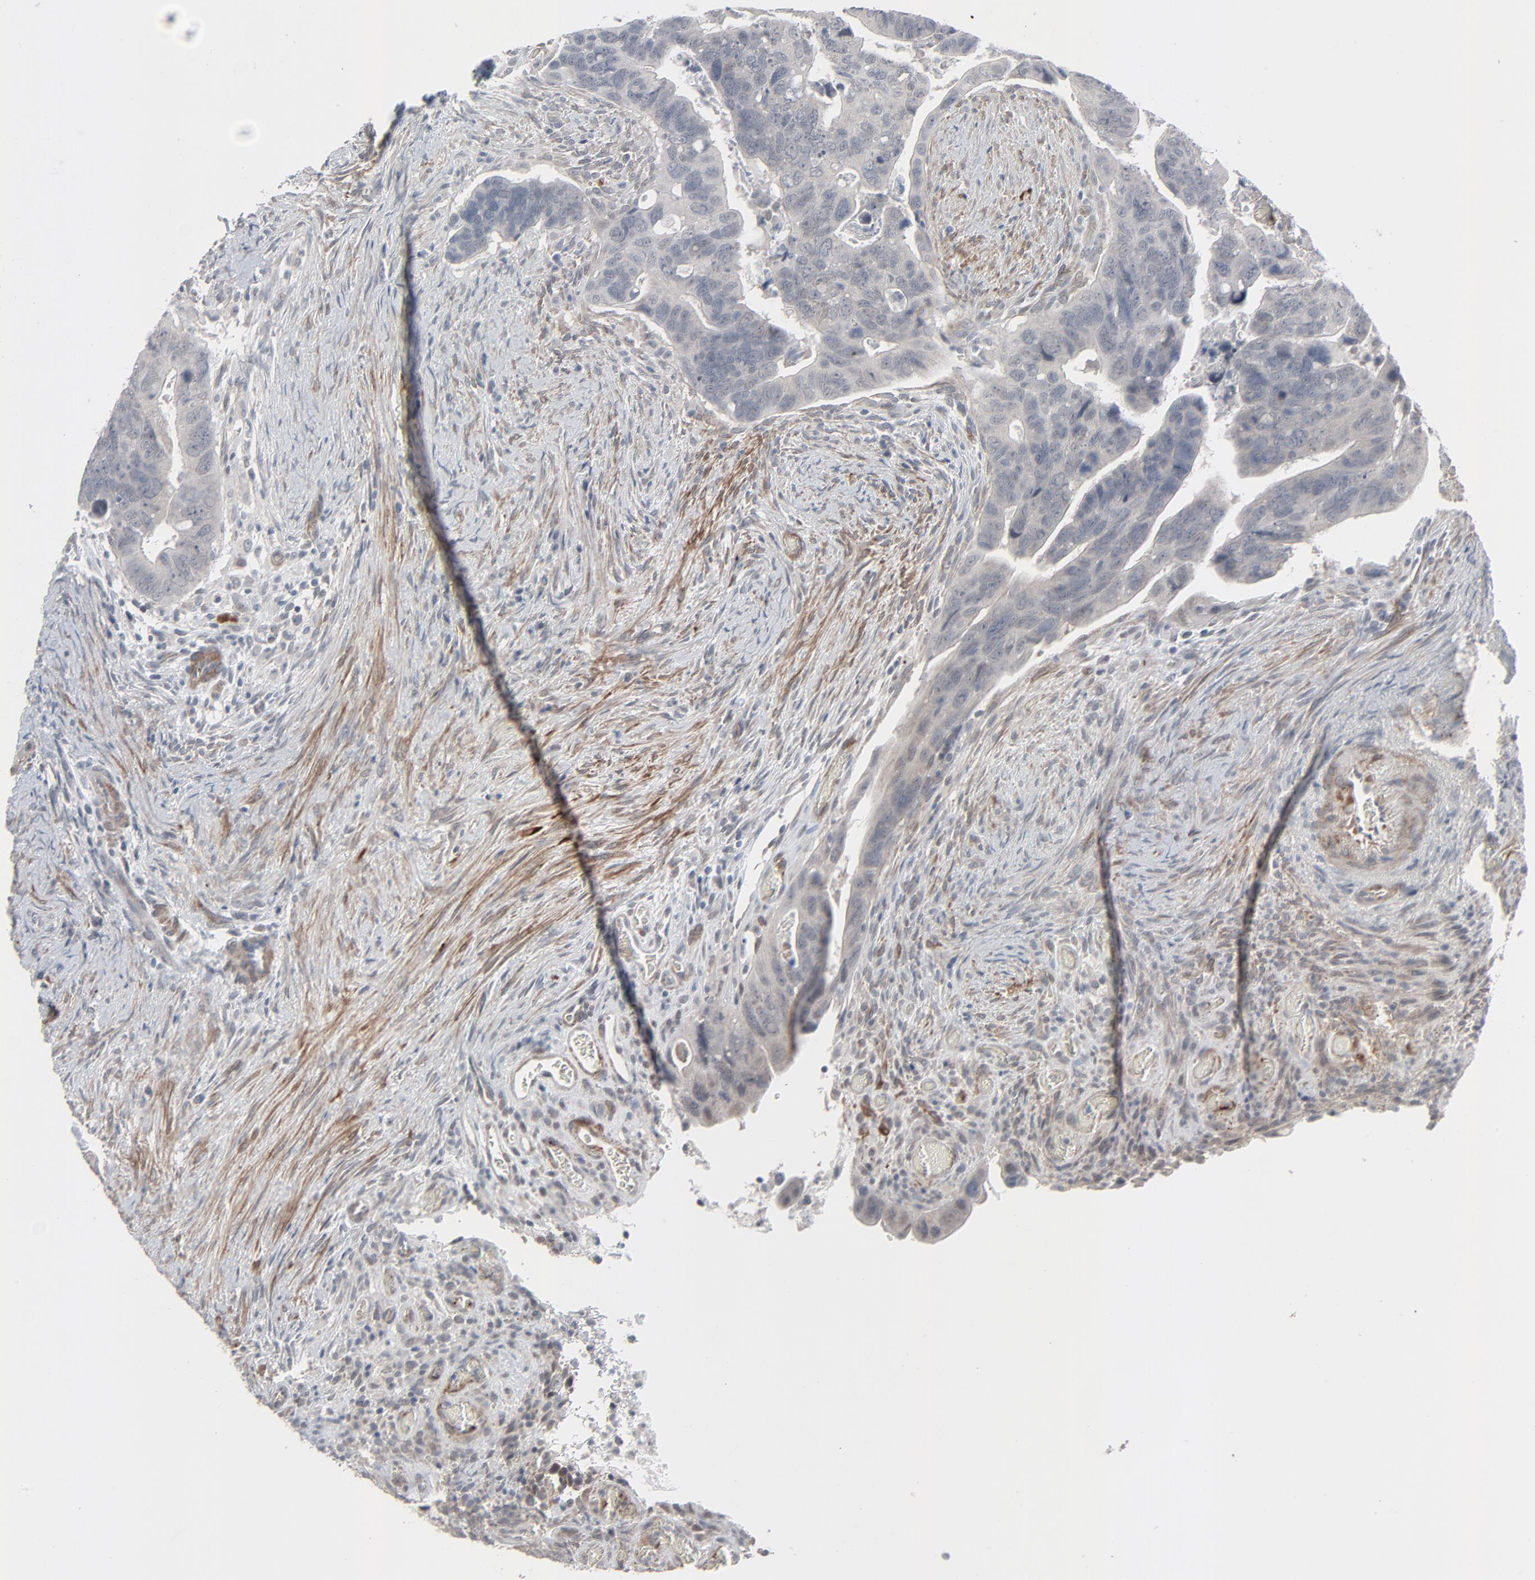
{"staining": {"intensity": "weak", "quantity": ">75%", "location": "cytoplasmic/membranous"}, "tissue": "colorectal cancer", "cell_type": "Tumor cells", "image_type": "cancer", "snomed": [{"axis": "morphology", "description": "Adenocarcinoma, NOS"}, {"axis": "topography", "description": "Rectum"}], "caption": "Immunohistochemical staining of colorectal cancer (adenocarcinoma) displays weak cytoplasmic/membranous protein positivity in approximately >75% of tumor cells.", "gene": "NEUROD1", "patient": {"sex": "male", "age": 53}}